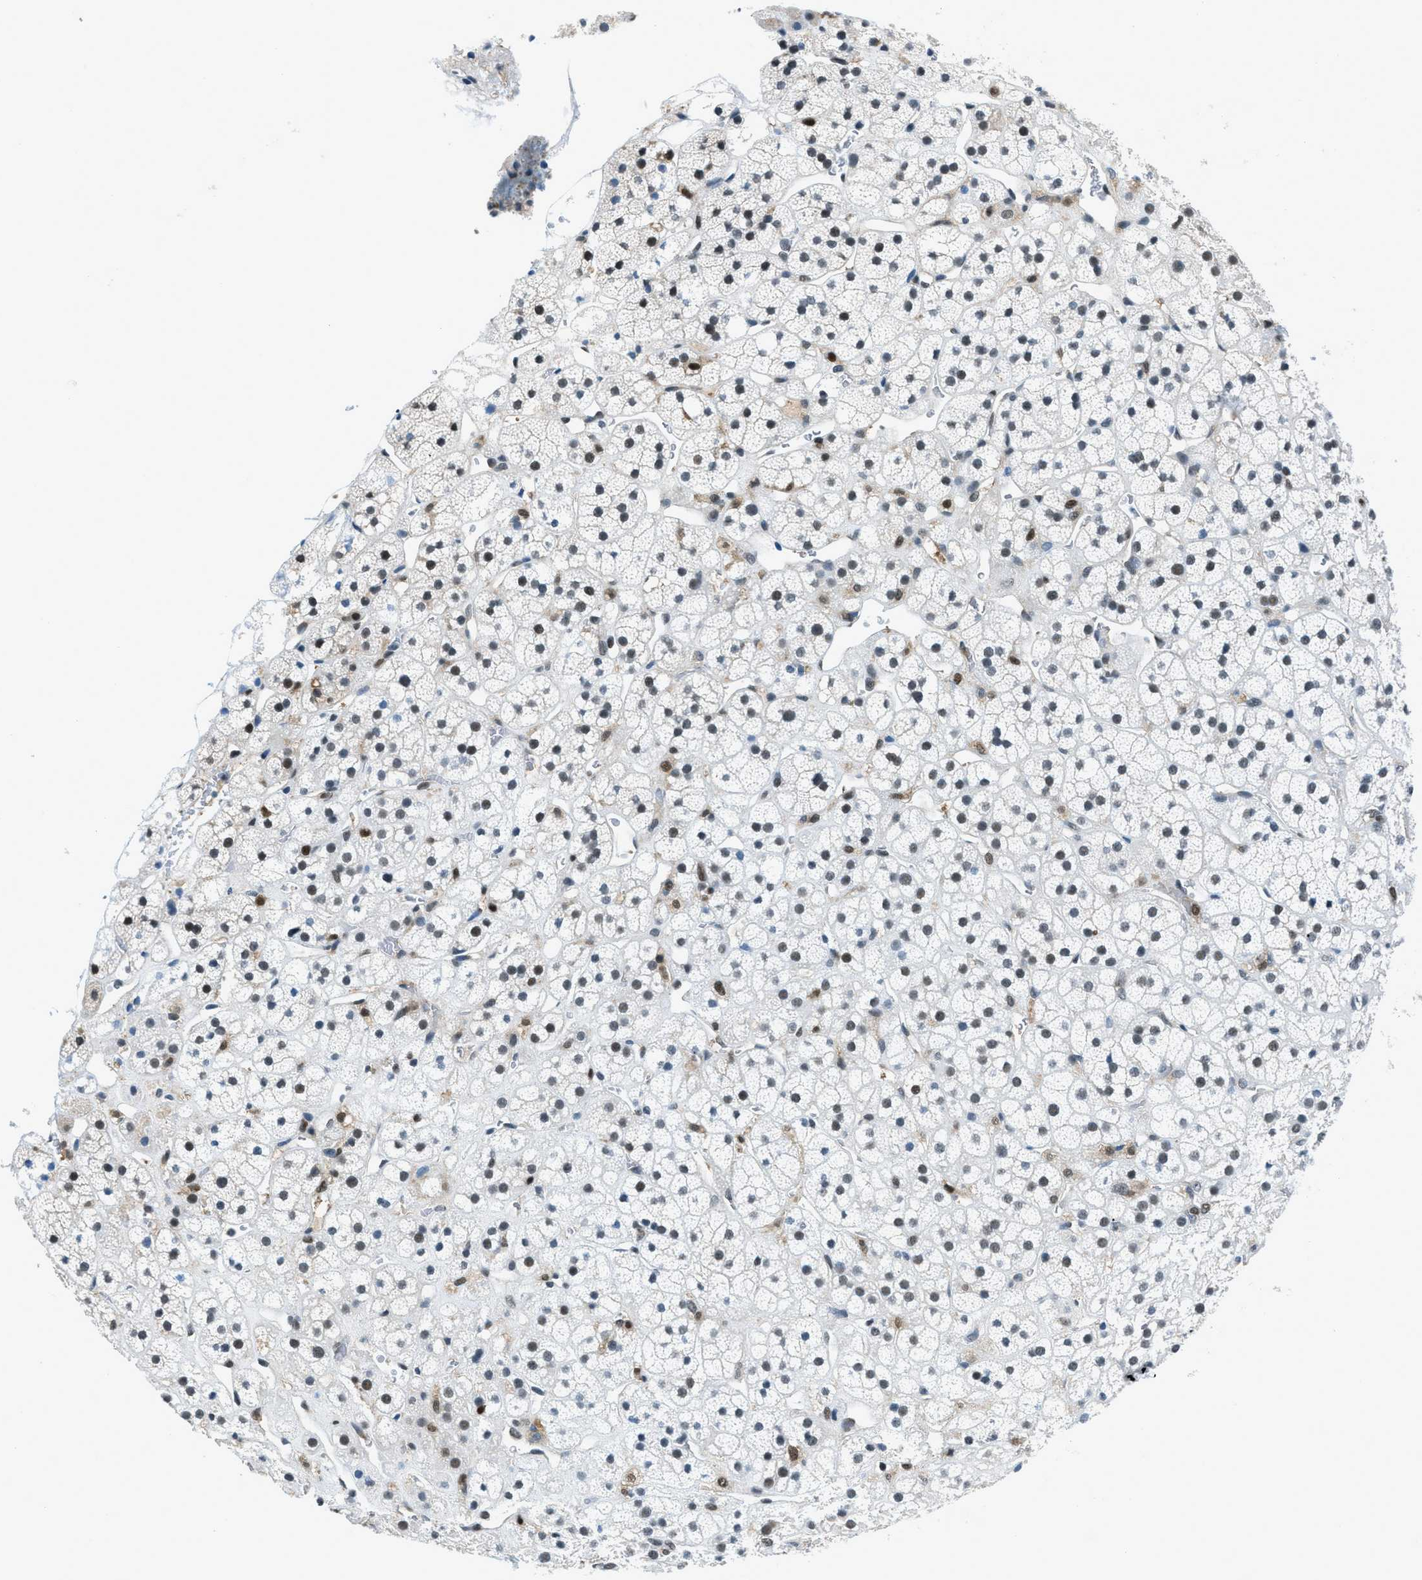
{"staining": {"intensity": "moderate", "quantity": "25%-75%", "location": "nuclear"}, "tissue": "adrenal gland", "cell_type": "Glandular cells", "image_type": "normal", "snomed": [{"axis": "morphology", "description": "Normal tissue, NOS"}, {"axis": "topography", "description": "Adrenal gland"}], "caption": "This is an image of immunohistochemistry (IHC) staining of benign adrenal gland, which shows moderate expression in the nuclear of glandular cells.", "gene": "OGFR", "patient": {"sex": "male", "age": 56}}